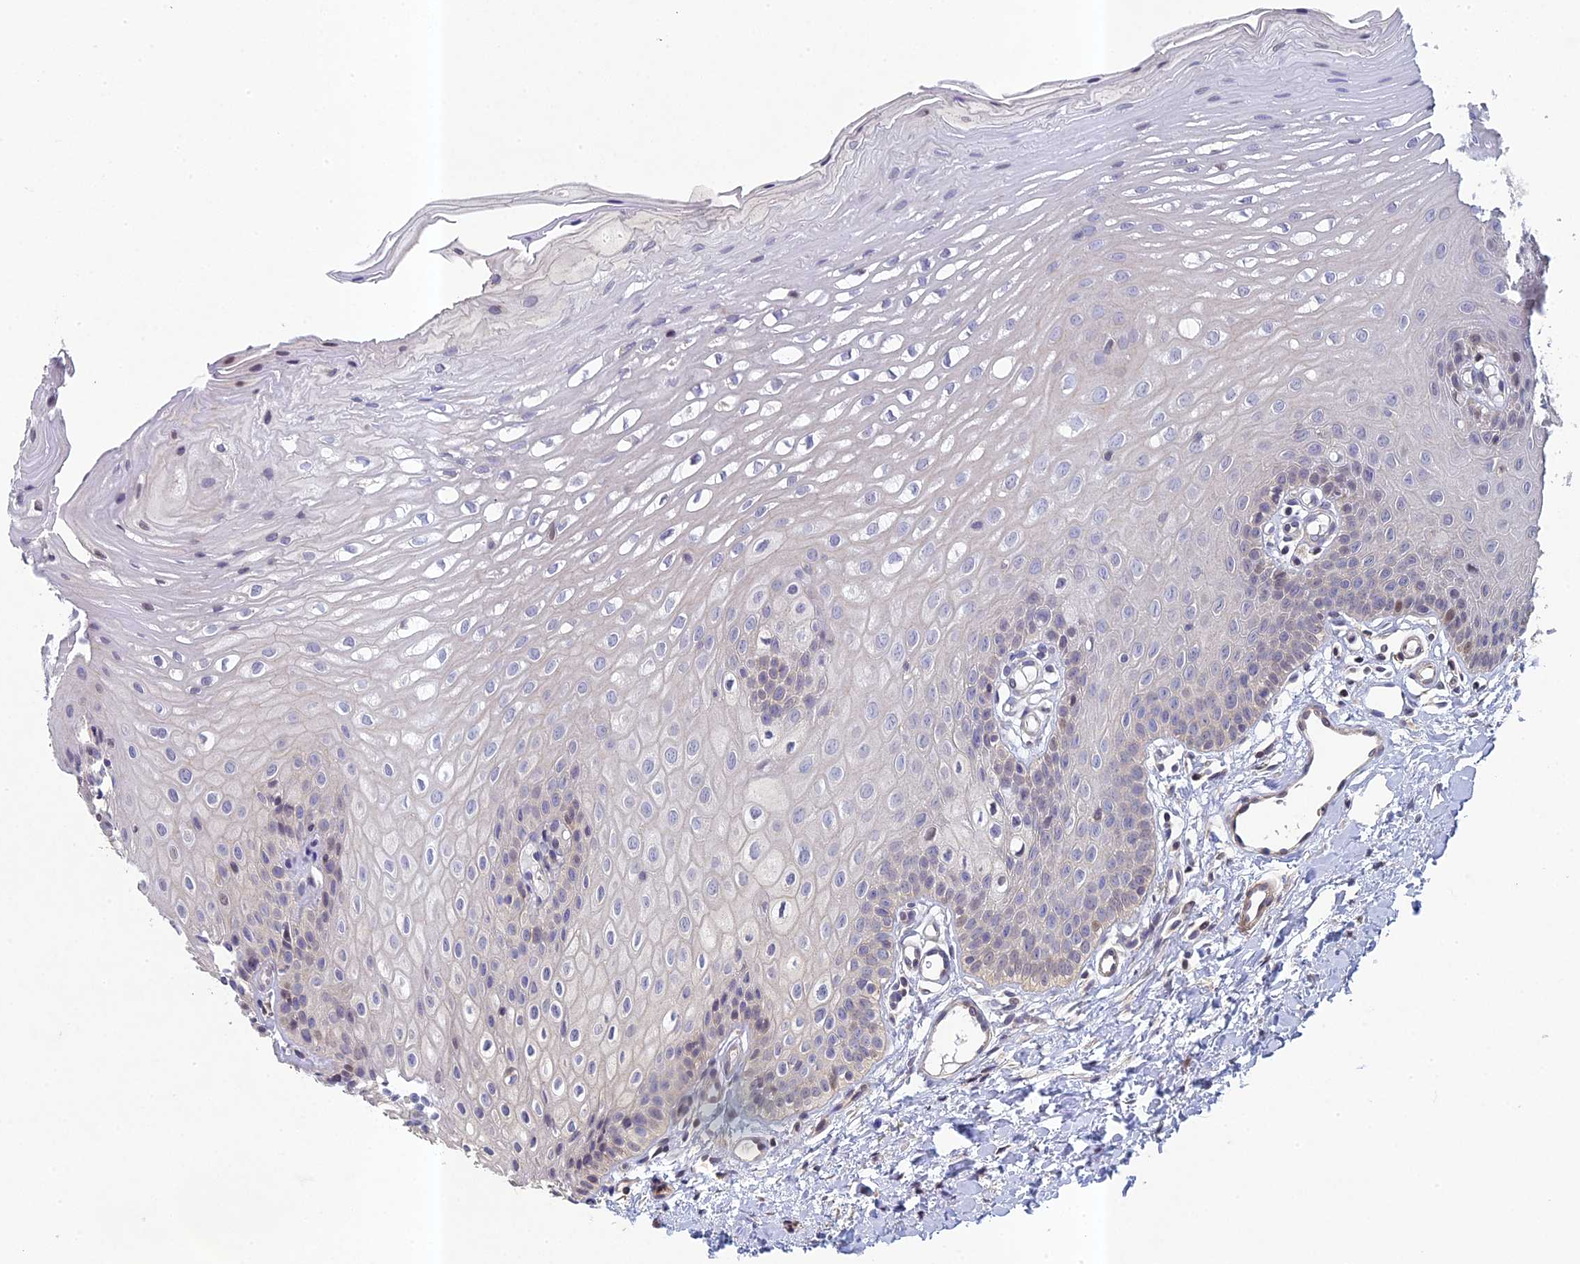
{"staining": {"intensity": "weak", "quantity": "<25%", "location": "cytoplasmic/membranous,nuclear"}, "tissue": "oral mucosa", "cell_type": "Squamous epithelial cells", "image_type": "normal", "snomed": [{"axis": "morphology", "description": "Normal tissue, NOS"}, {"axis": "topography", "description": "Oral tissue"}], "caption": "High magnification brightfield microscopy of benign oral mucosa stained with DAB (3,3'-diaminobenzidine) (brown) and counterstained with hematoxylin (blue): squamous epithelial cells show no significant staining.", "gene": "DIXDC1", "patient": {"sex": "female", "age": 39}}